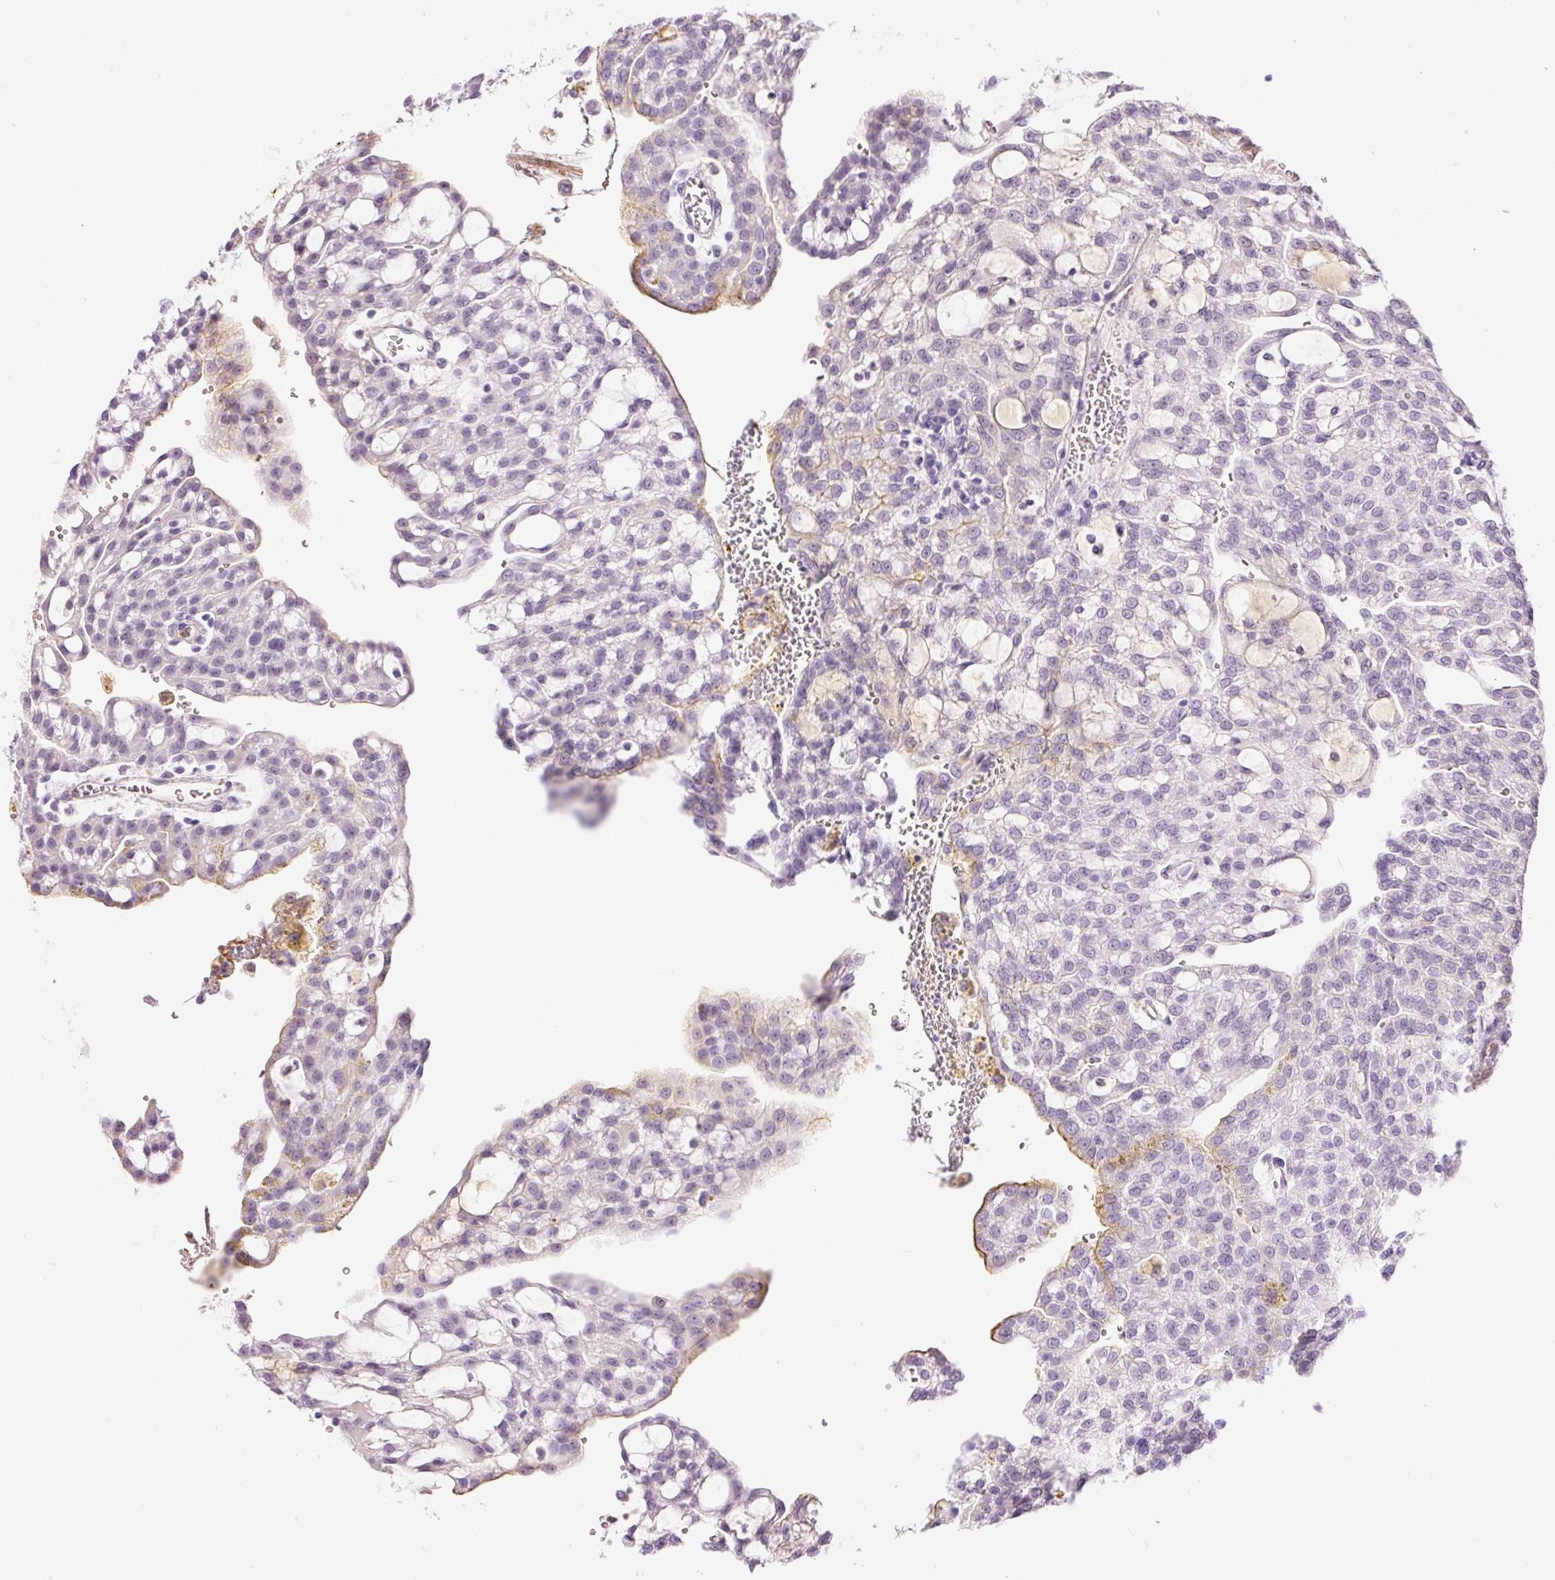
{"staining": {"intensity": "negative", "quantity": "none", "location": "none"}, "tissue": "renal cancer", "cell_type": "Tumor cells", "image_type": "cancer", "snomed": [{"axis": "morphology", "description": "Adenocarcinoma, NOS"}, {"axis": "topography", "description": "Kidney"}], "caption": "The micrograph exhibits no significant positivity in tumor cells of adenocarcinoma (renal).", "gene": "PRPF38B", "patient": {"sex": "male", "age": 63}}